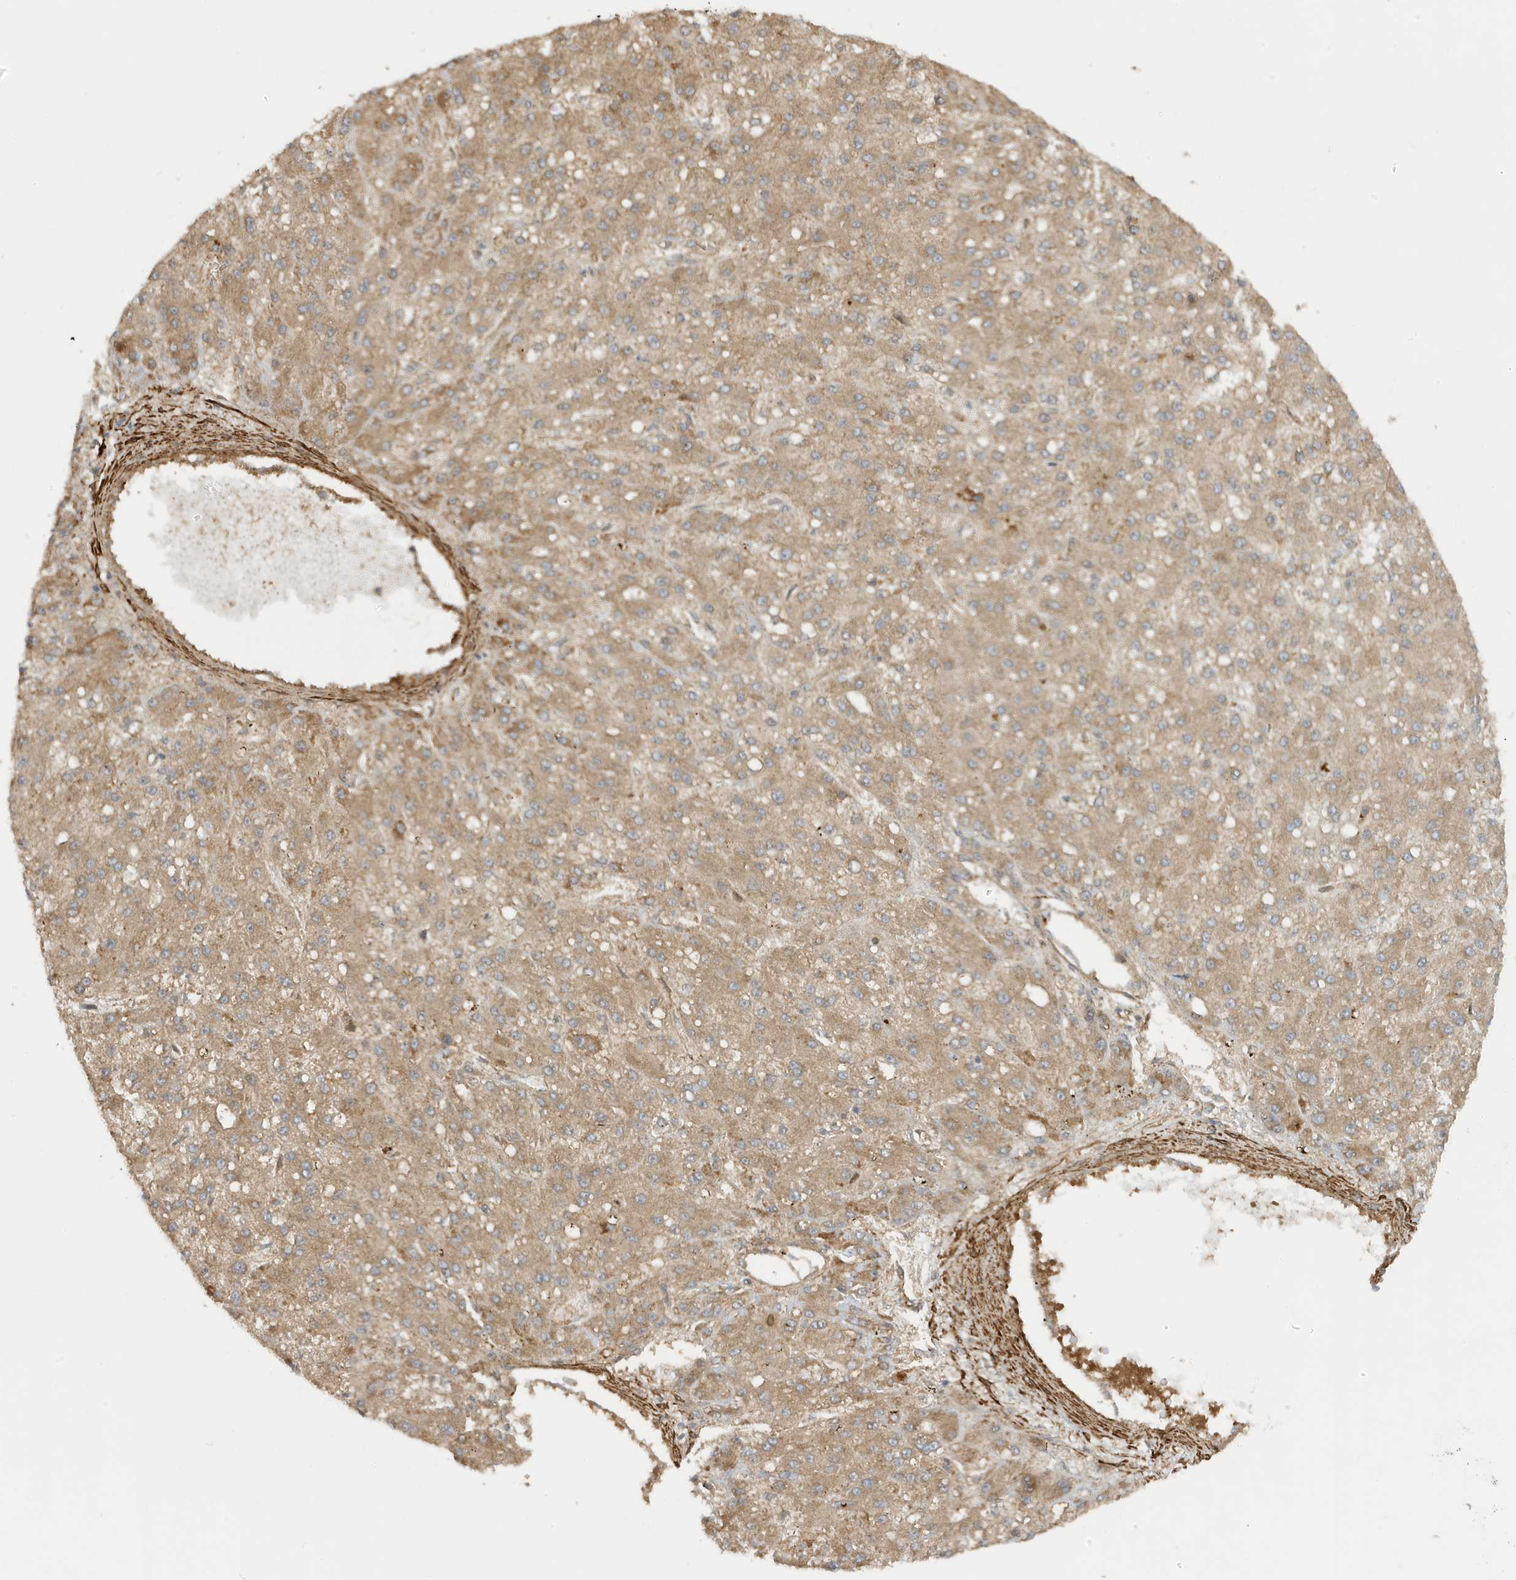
{"staining": {"intensity": "moderate", "quantity": ">75%", "location": "cytoplasmic/membranous"}, "tissue": "liver cancer", "cell_type": "Tumor cells", "image_type": "cancer", "snomed": [{"axis": "morphology", "description": "Carcinoma, Hepatocellular, NOS"}, {"axis": "topography", "description": "Liver"}], "caption": "A micrograph showing moderate cytoplasmic/membranous expression in about >75% of tumor cells in hepatocellular carcinoma (liver), as visualized by brown immunohistochemical staining.", "gene": "CDC42EP3", "patient": {"sex": "male", "age": 67}}